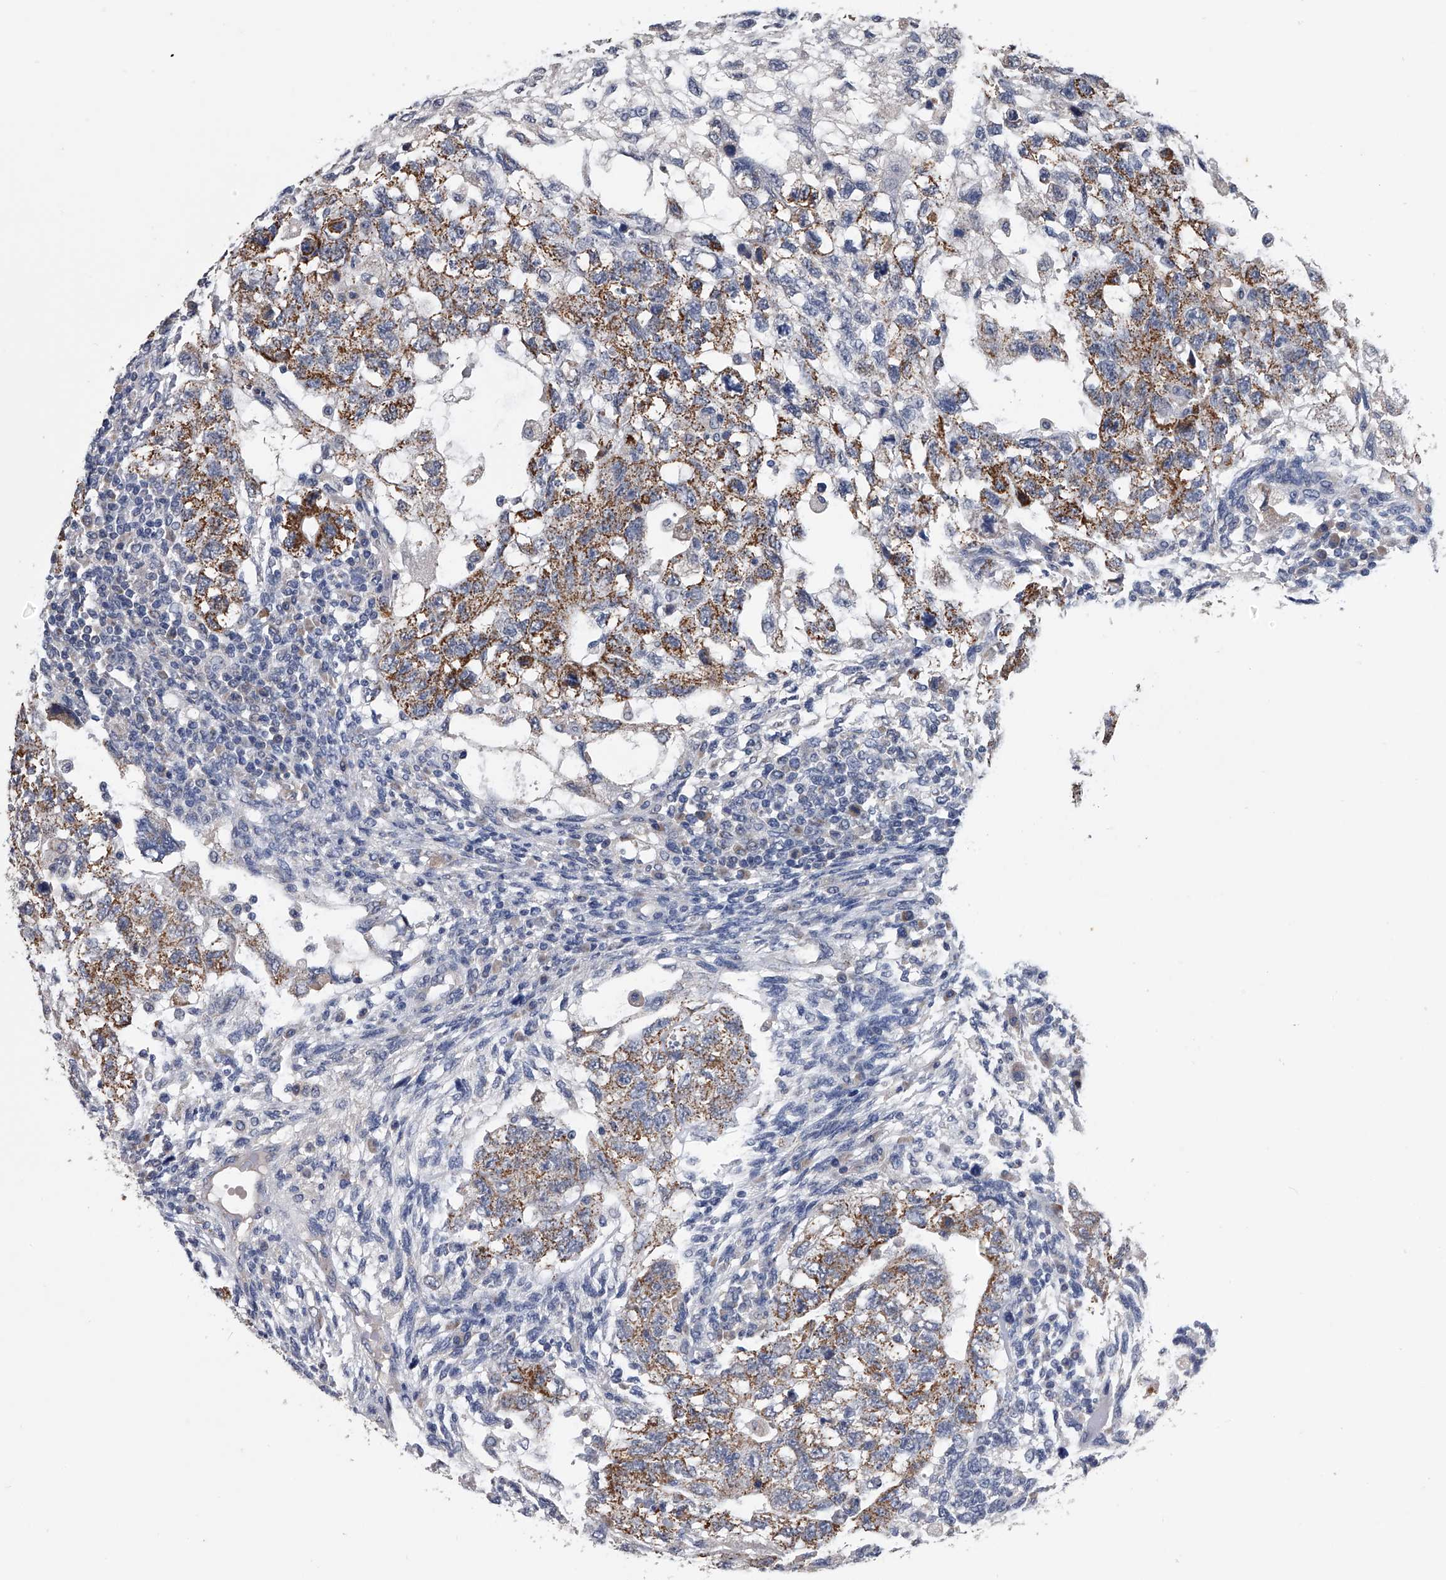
{"staining": {"intensity": "moderate", "quantity": ">75%", "location": "cytoplasmic/membranous"}, "tissue": "testis cancer", "cell_type": "Tumor cells", "image_type": "cancer", "snomed": [{"axis": "morphology", "description": "Normal tissue, NOS"}, {"axis": "morphology", "description": "Carcinoma, Embryonal, NOS"}, {"axis": "topography", "description": "Testis"}], "caption": "Protein staining by IHC displays moderate cytoplasmic/membranous expression in about >75% of tumor cells in testis embryonal carcinoma. Using DAB (3,3'-diaminobenzidine) (brown) and hematoxylin (blue) stains, captured at high magnification using brightfield microscopy.", "gene": "OAT", "patient": {"sex": "male", "age": 36}}